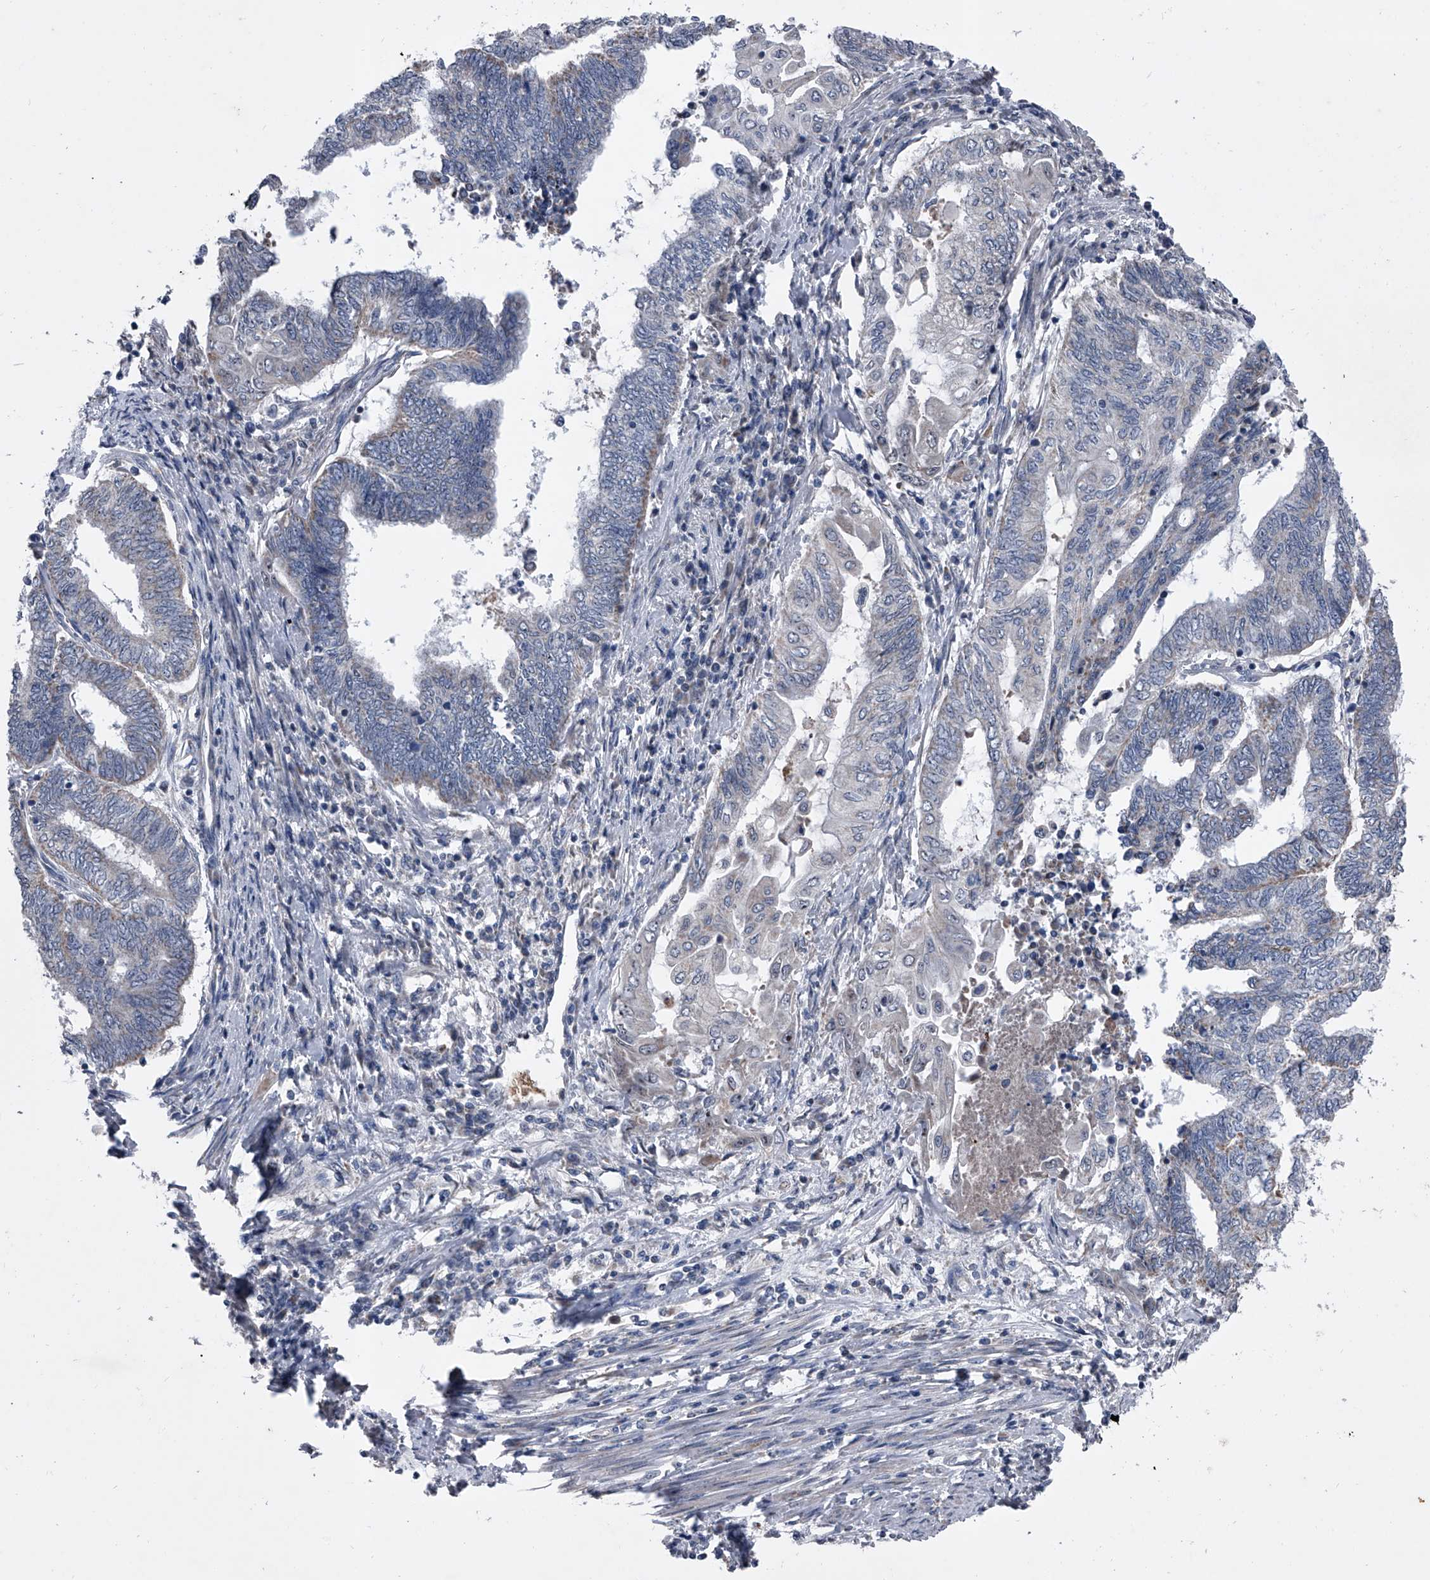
{"staining": {"intensity": "negative", "quantity": "none", "location": "none"}, "tissue": "endometrial cancer", "cell_type": "Tumor cells", "image_type": "cancer", "snomed": [{"axis": "morphology", "description": "Adenocarcinoma, NOS"}, {"axis": "topography", "description": "Uterus"}, {"axis": "topography", "description": "Endometrium"}], "caption": "IHC image of human adenocarcinoma (endometrial) stained for a protein (brown), which reveals no staining in tumor cells. (DAB immunohistochemistry (IHC) visualized using brightfield microscopy, high magnification).", "gene": "CEP85L", "patient": {"sex": "female", "age": 70}}